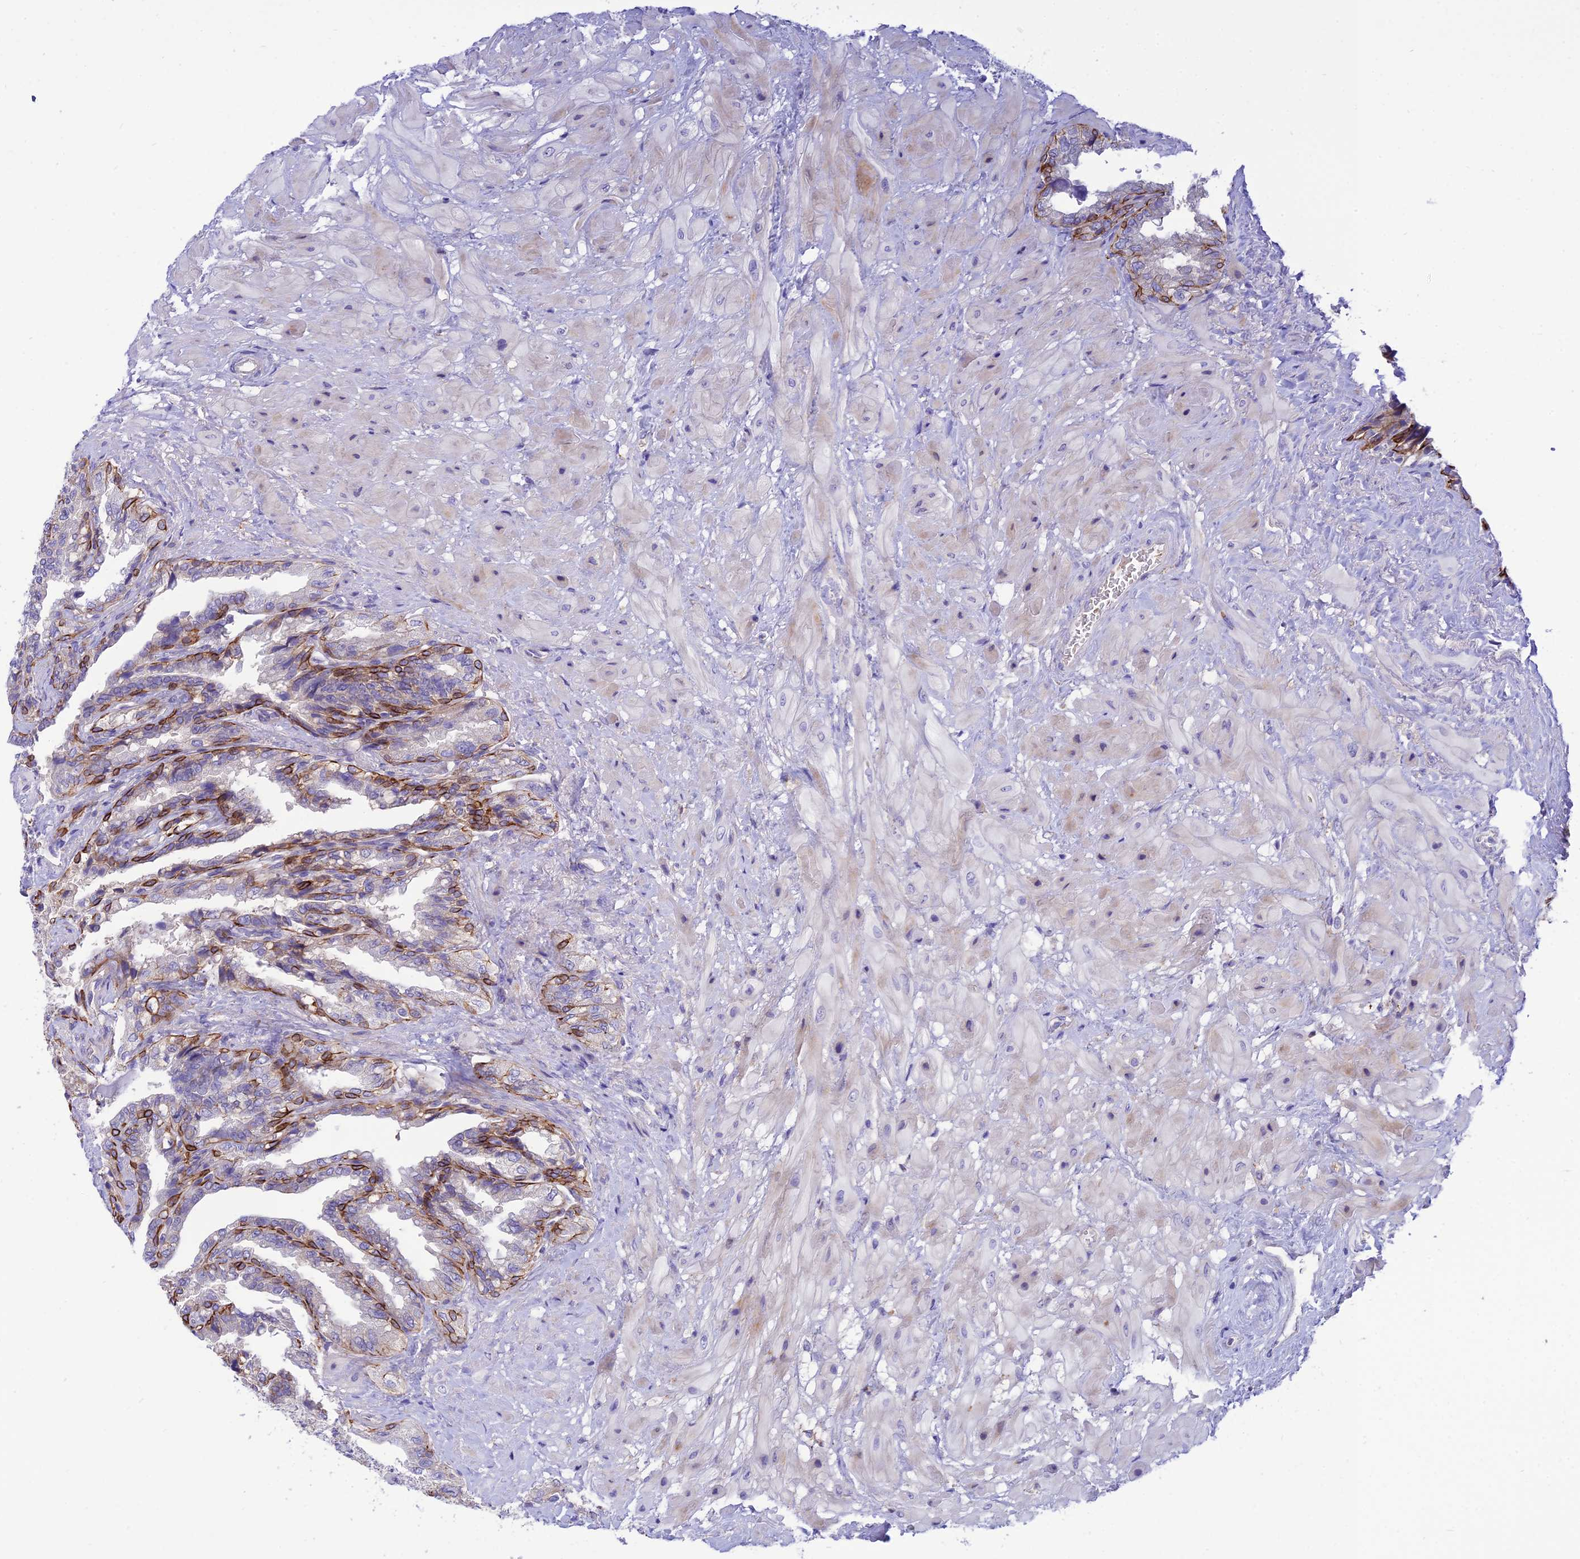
{"staining": {"intensity": "moderate", "quantity": "25%-75%", "location": "cytoplasmic/membranous"}, "tissue": "seminal vesicle", "cell_type": "Glandular cells", "image_type": "normal", "snomed": [{"axis": "morphology", "description": "Normal tissue, NOS"}, {"axis": "topography", "description": "Seminal veicle"}, {"axis": "topography", "description": "Peripheral nerve tissue"}], "caption": "The histopathology image exhibits immunohistochemical staining of benign seminal vesicle. There is moderate cytoplasmic/membranous staining is seen in approximately 25%-75% of glandular cells. (DAB = brown stain, brightfield microscopy at high magnification).", "gene": "CCDC157", "patient": {"sex": "male", "age": 60}}